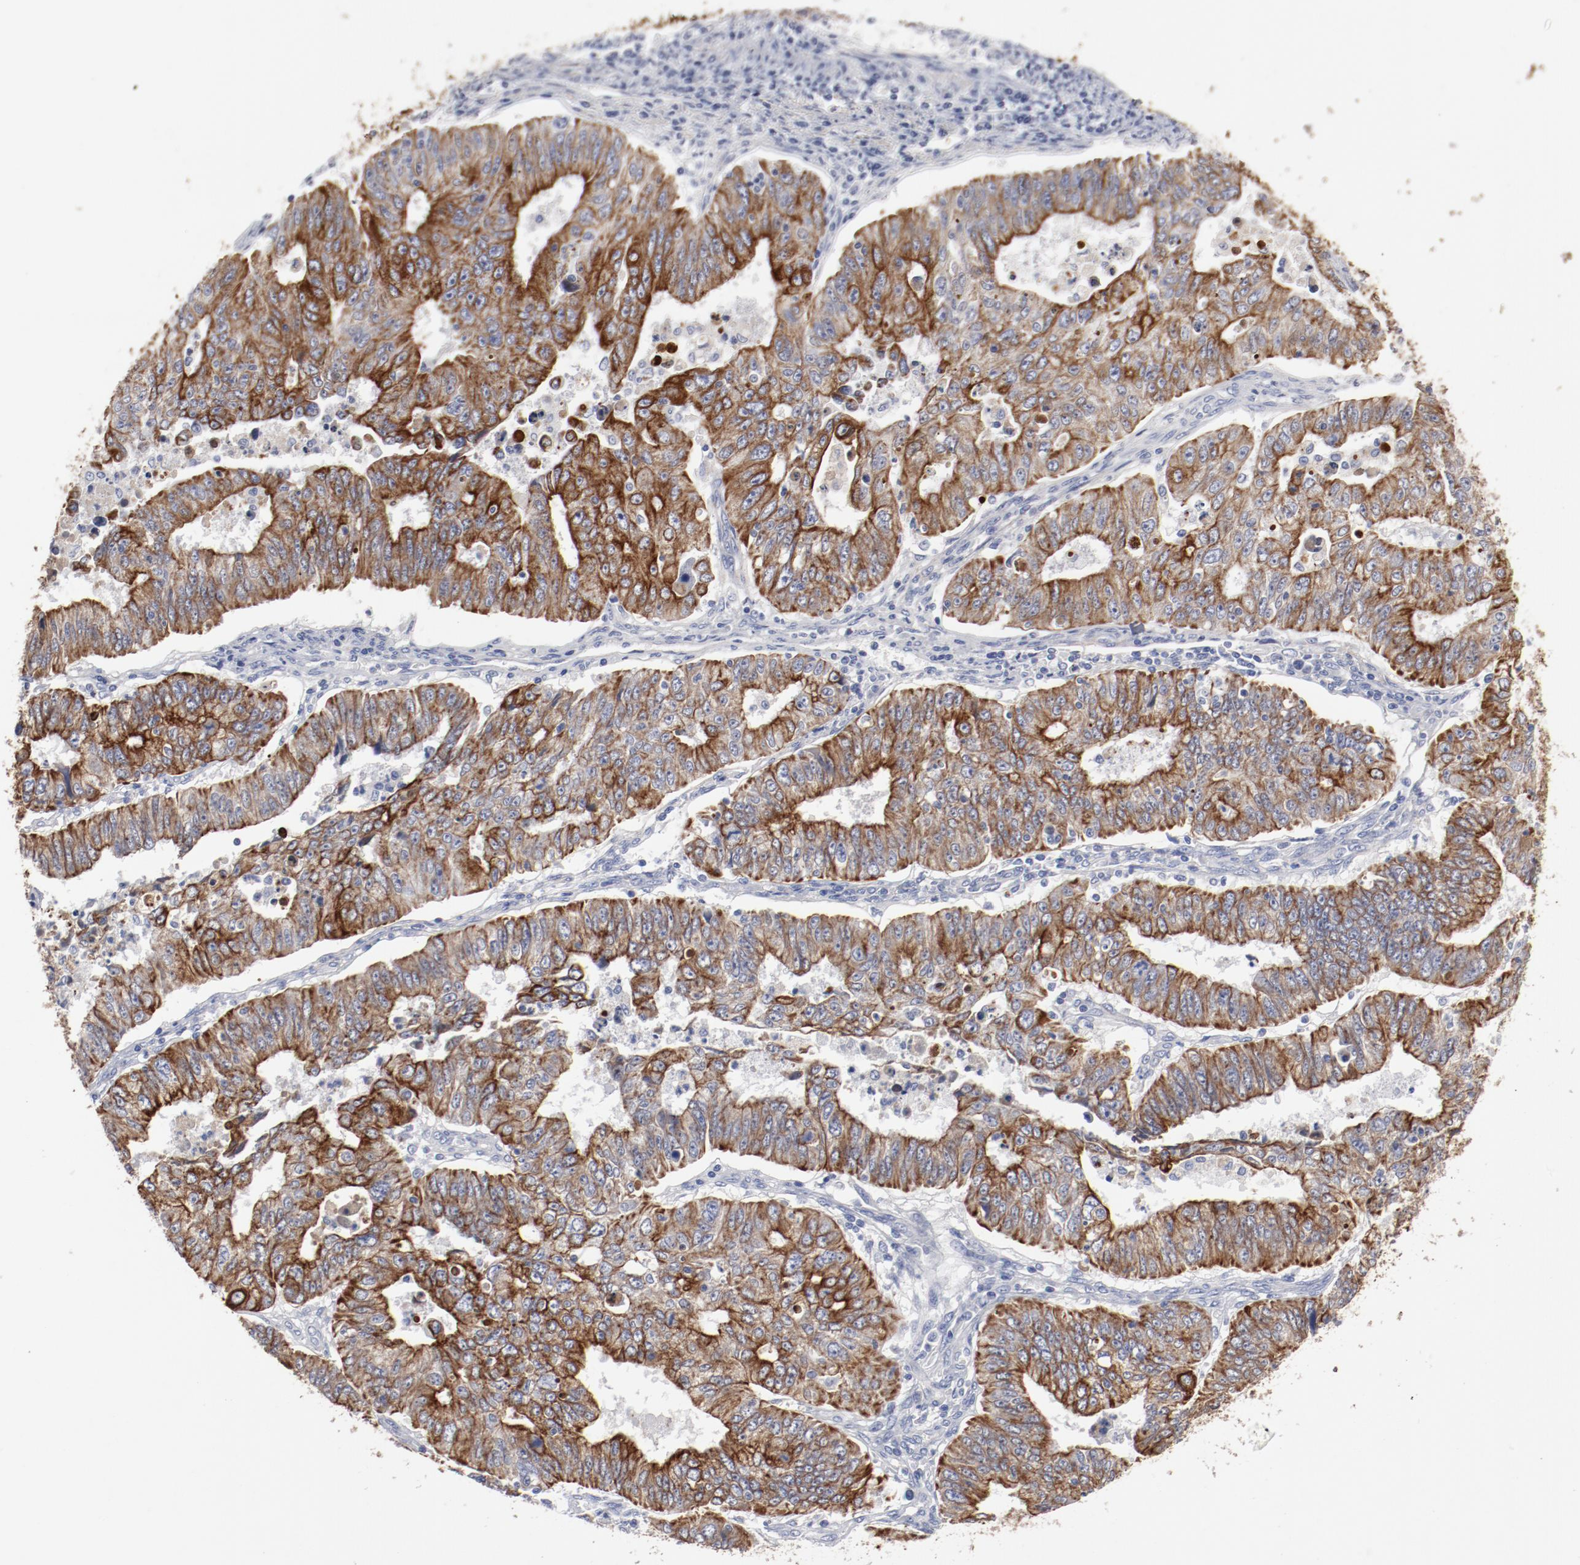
{"staining": {"intensity": "strong", "quantity": ">75%", "location": "cytoplasmic/membranous"}, "tissue": "endometrial cancer", "cell_type": "Tumor cells", "image_type": "cancer", "snomed": [{"axis": "morphology", "description": "Adenocarcinoma, NOS"}, {"axis": "topography", "description": "Endometrium"}], "caption": "Immunohistochemical staining of human adenocarcinoma (endometrial) displays high levels of strong cytoplasmic/membranous protein expression in approximately >75% of tumor cells.", "gene": "TSPAN6", "patient": {"sex": "female", "age": 42}}